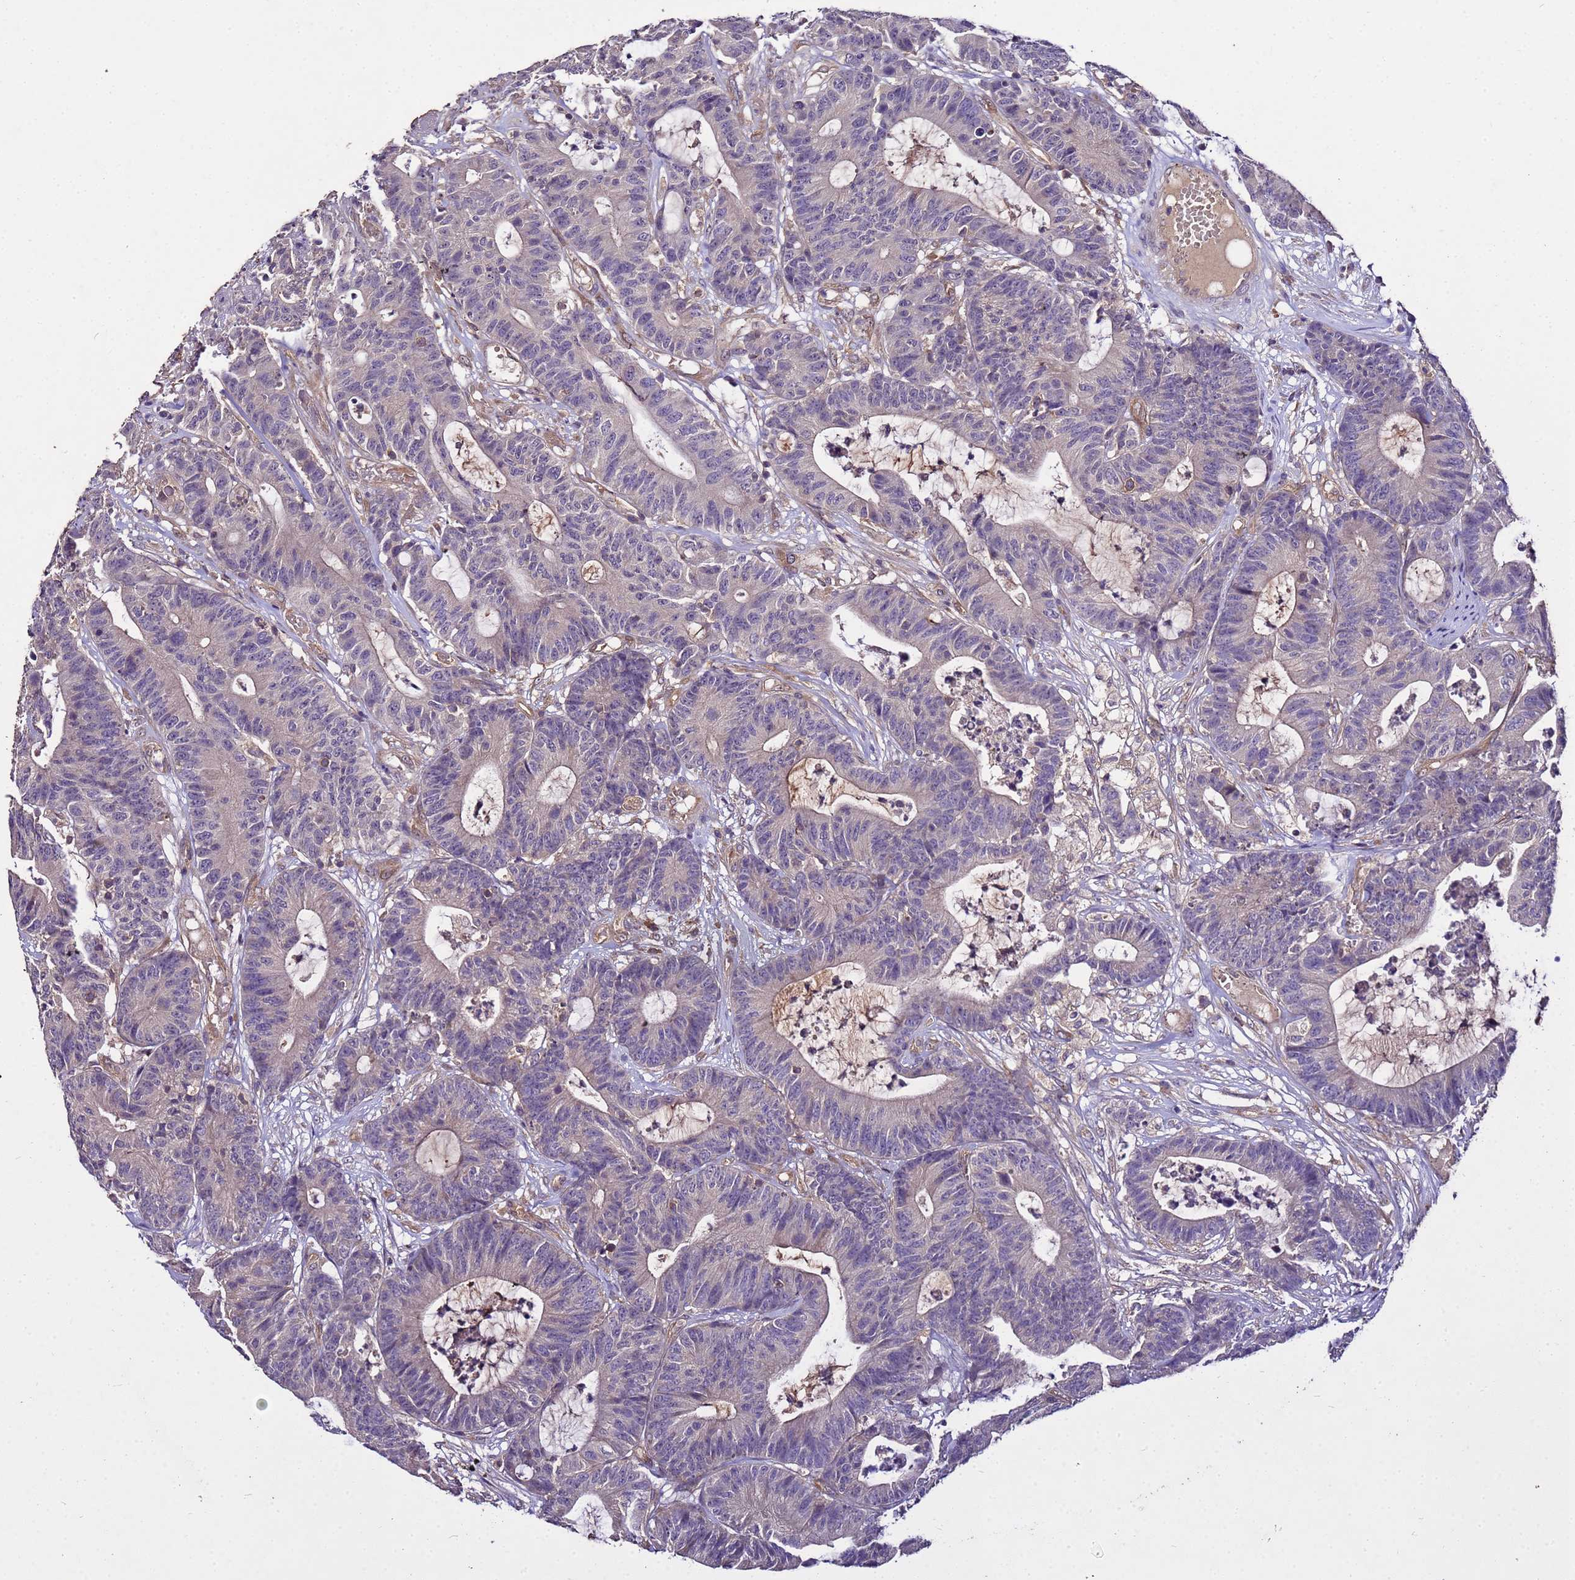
{"staining": {"intensity": "negative", "quantity": "none", "location": "none"}, "tissue": "colorectal cancer", "cell_type": "Tumor cells", "image_type": "cancer", "snomed": [{"axis": "morphology", "description": "Adenocarcinoma, NOS"}, {"axis": "topography", "description": "Colon"}], "caption": "Adenocarcinoma (colorectal) was stained to show a protein in brown. There is no significant positivity in tumor cells.", "gene": "GSPT2", "patient": {"sex": "female", "age": 84}}